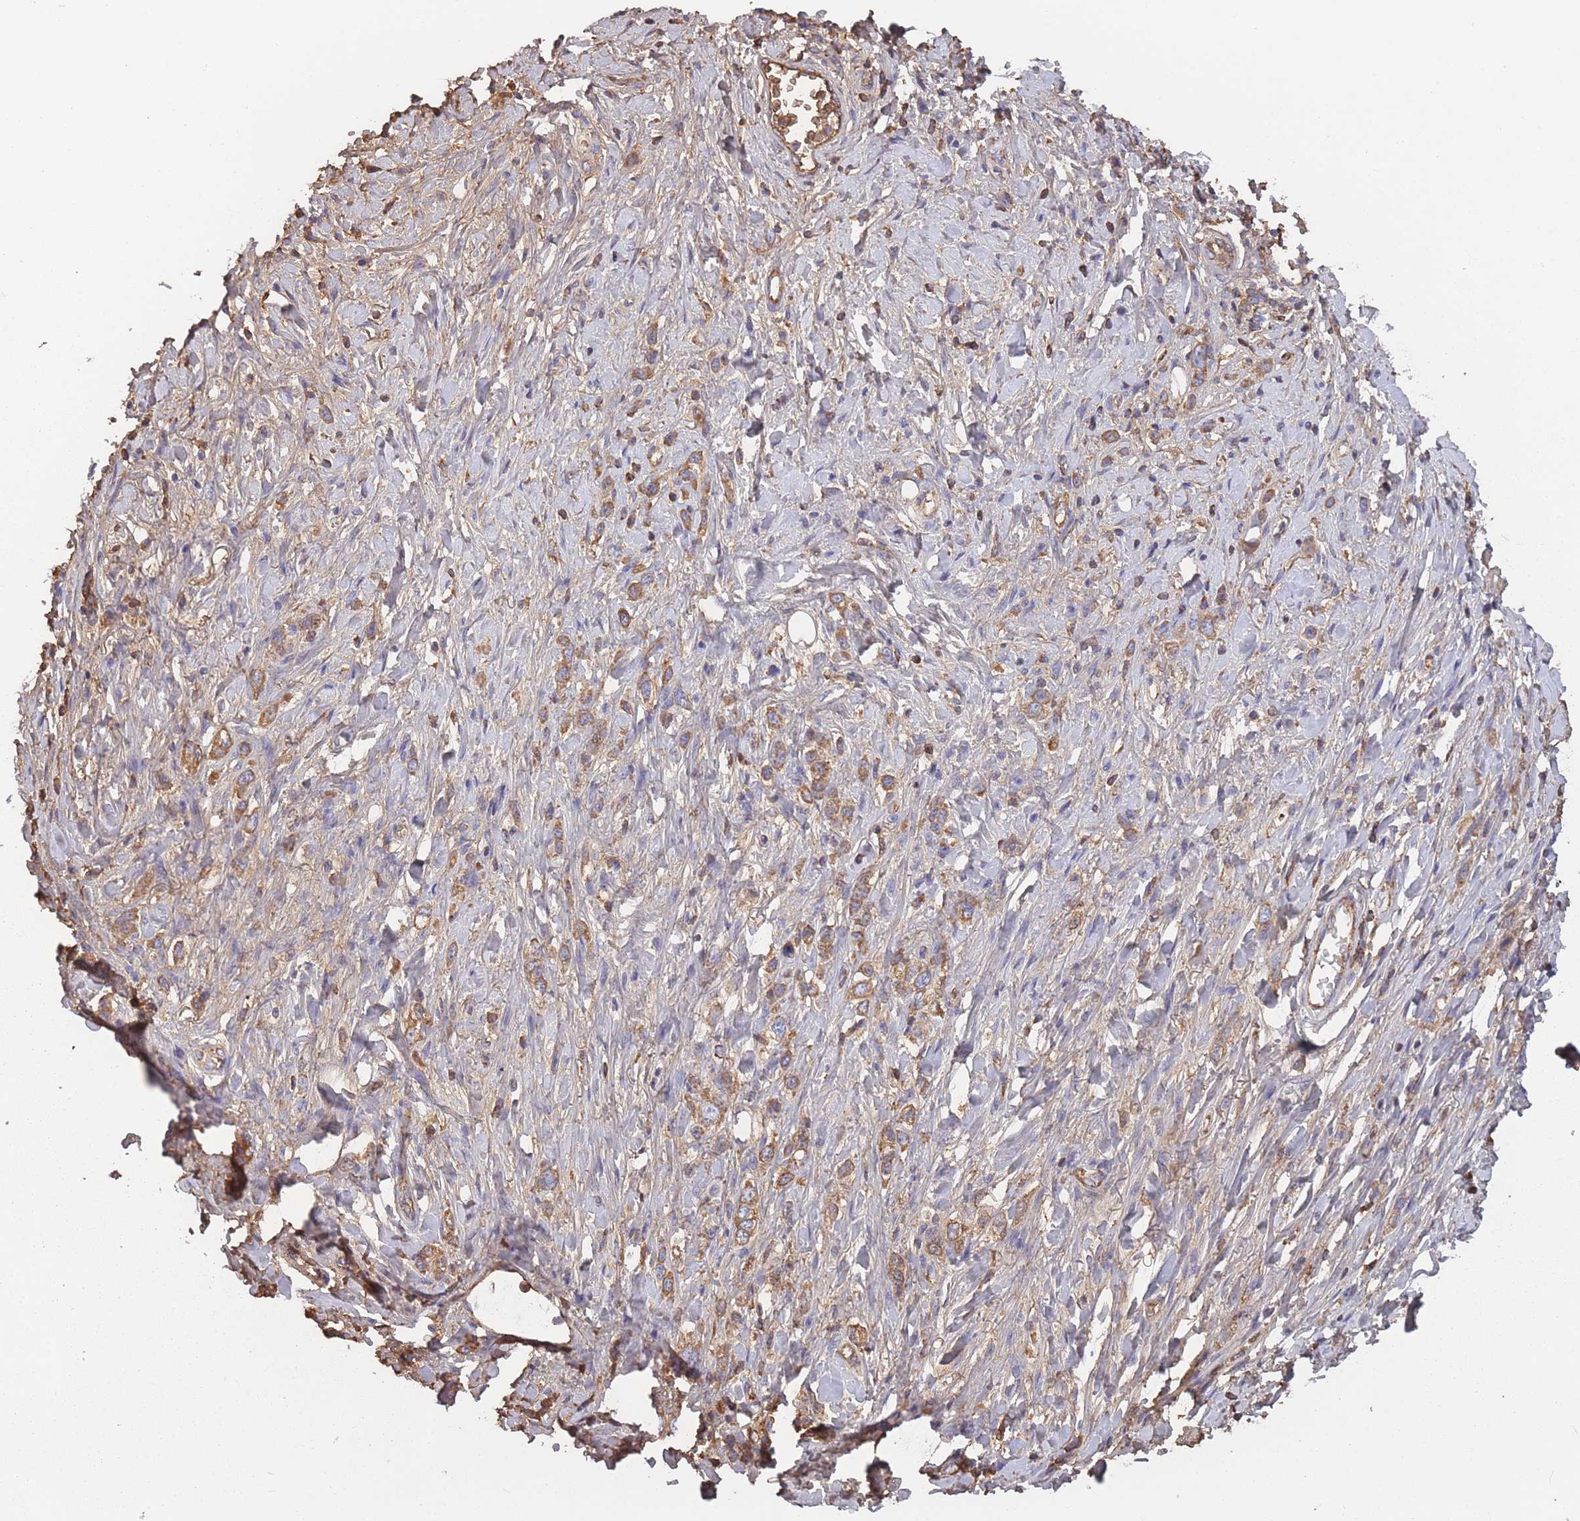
{"staining": {"intensity": "moderate", "quantity": ">75%", "location": "cytoplasmic/membranous"}, "tissue": "stomach cancer", "cell_type": "Tumor cells", "image_type": "cancer", "snomed": [{"axis": "morphology", "description": "Adenocarcinoma, NOS"}, {"axis": "topography", "description": "Stomach"}], "caption": "IHC image of human stomach cancer (adenocarcinoma) stained for a protein (brown), which displays medium levels of moderate cytoplasmic/membranous positivity in about >75% of tumor cells.", "gene": "KAT2A", "patient": {"sex": "female", "age": 65}}